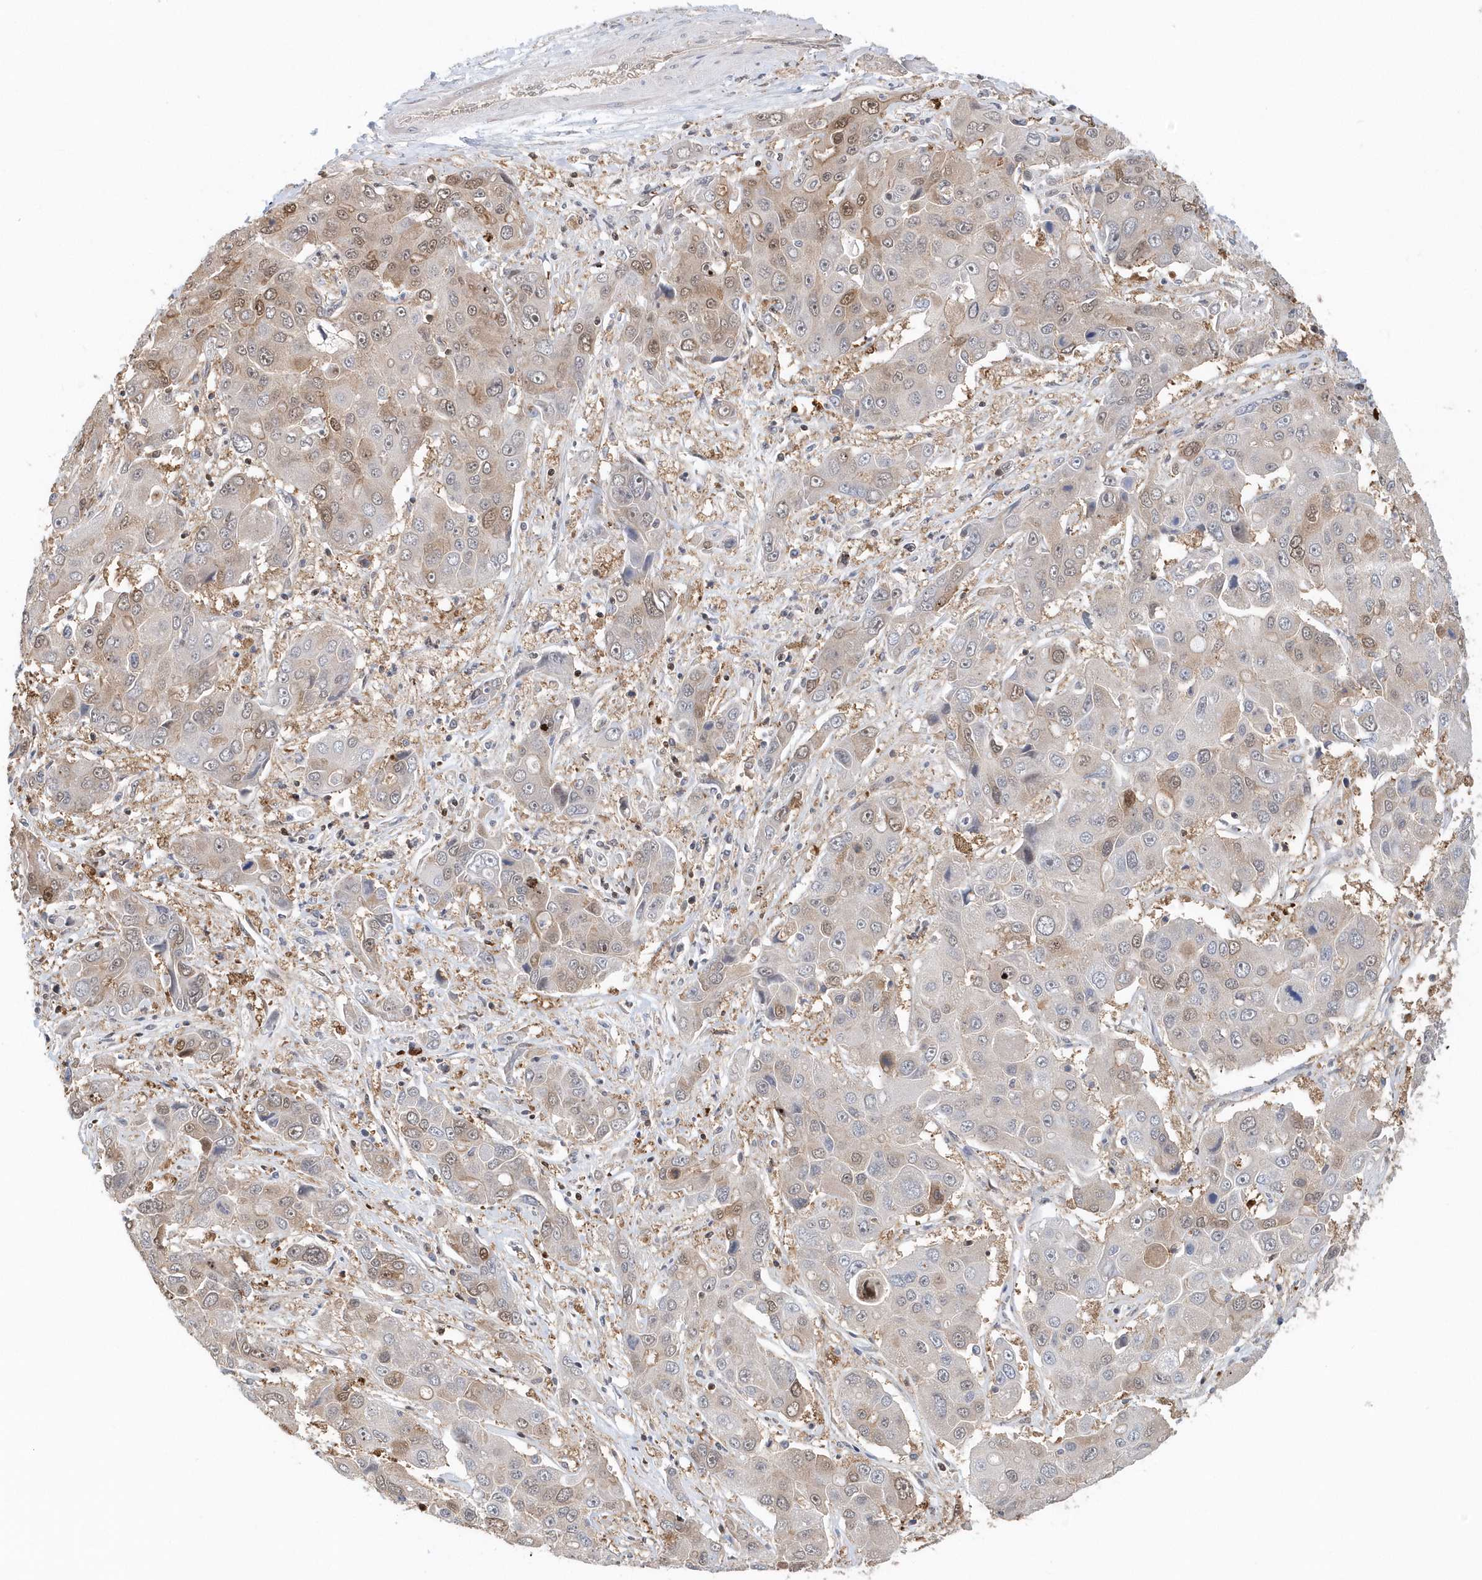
{"staining": {"intensity": "moderate", "quantity": "25%-75%", "location": "cytoplasmic/membranous,nuclear"}, "tissue": "liver cancer", "cell_type": "Tumor cells", "image_type": "cancer", "snomed": [{"axis": "morphology", "description": "Cholangiocarcinoma"}, {"axis": "topography", "description": "Liver"}], "caption": "Immunohistochemical staining of liver cancer (cholangiocarcinoma) reveals medium levels of moderate cytoplasmic/membranous and nuclear protein staining in about 25%-75% of tumor cells.", "gene": "SUMO2", "patient": {"sex": "male", "age": 67}}